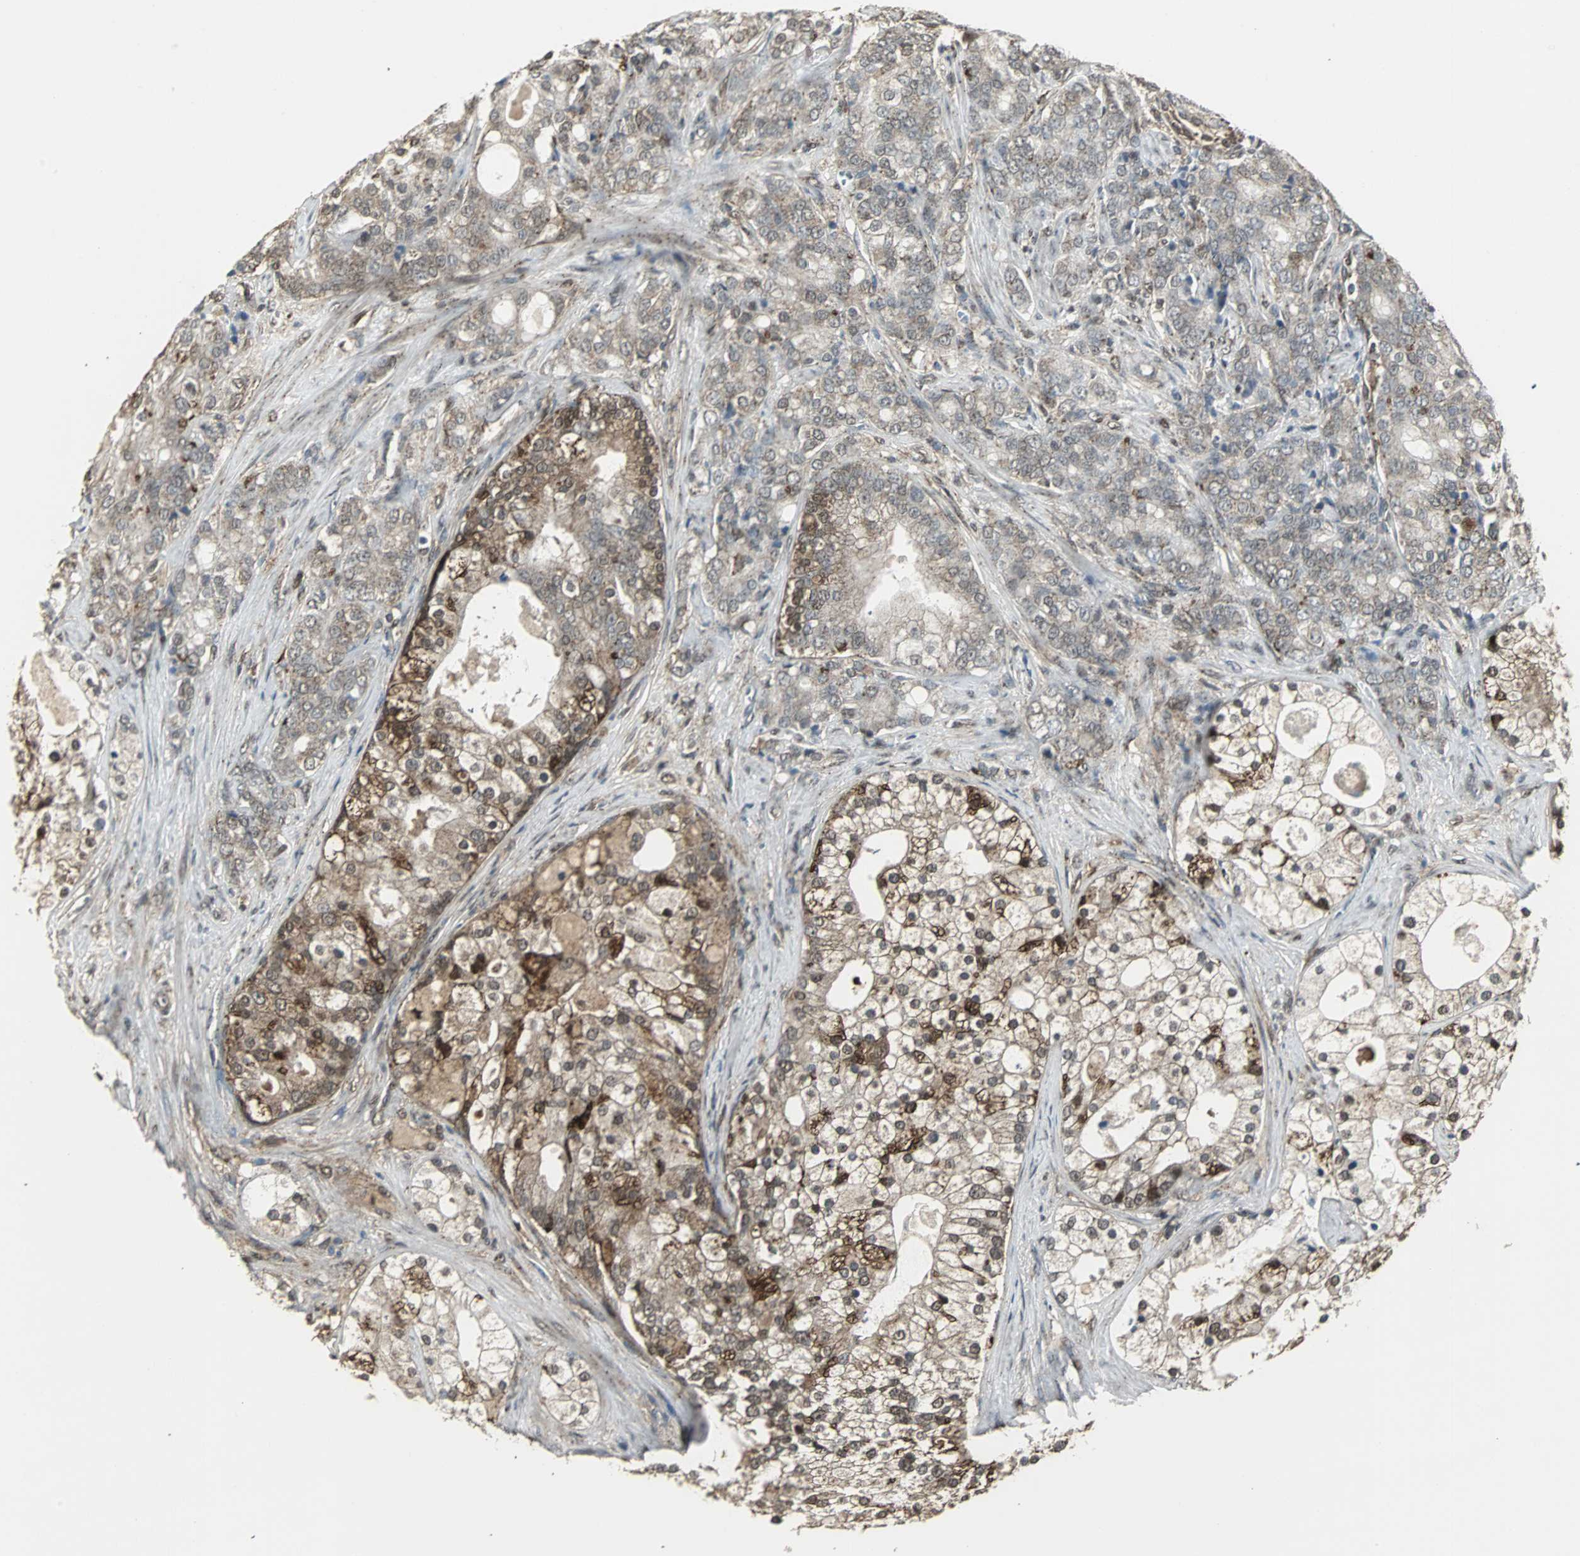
{"staining": {"intensity": "weak", "quantity": "25%-75%", "location": "cytoplasmic/membranous,nuclear"}, "tissue": "prostate cancer", "cell_type": "Tumor cells", "image_type": "cancer", "snomed": [{"axis": "morphology", "description": "Adenocarcinoma, Low grade"}, {"axis": "topography", "description": "Prostate"}], "caption": "Tumor cells exhibit low levels of weak cytoplasmic/membranous and nuclear expression in approximately 25%-75% of cells in human prostate cancer. (brown staining indicates protein expression, while blue staining denotes nuclei).", "gene": "PLIN3", "patient": {"sex": "male", "age": 58}}